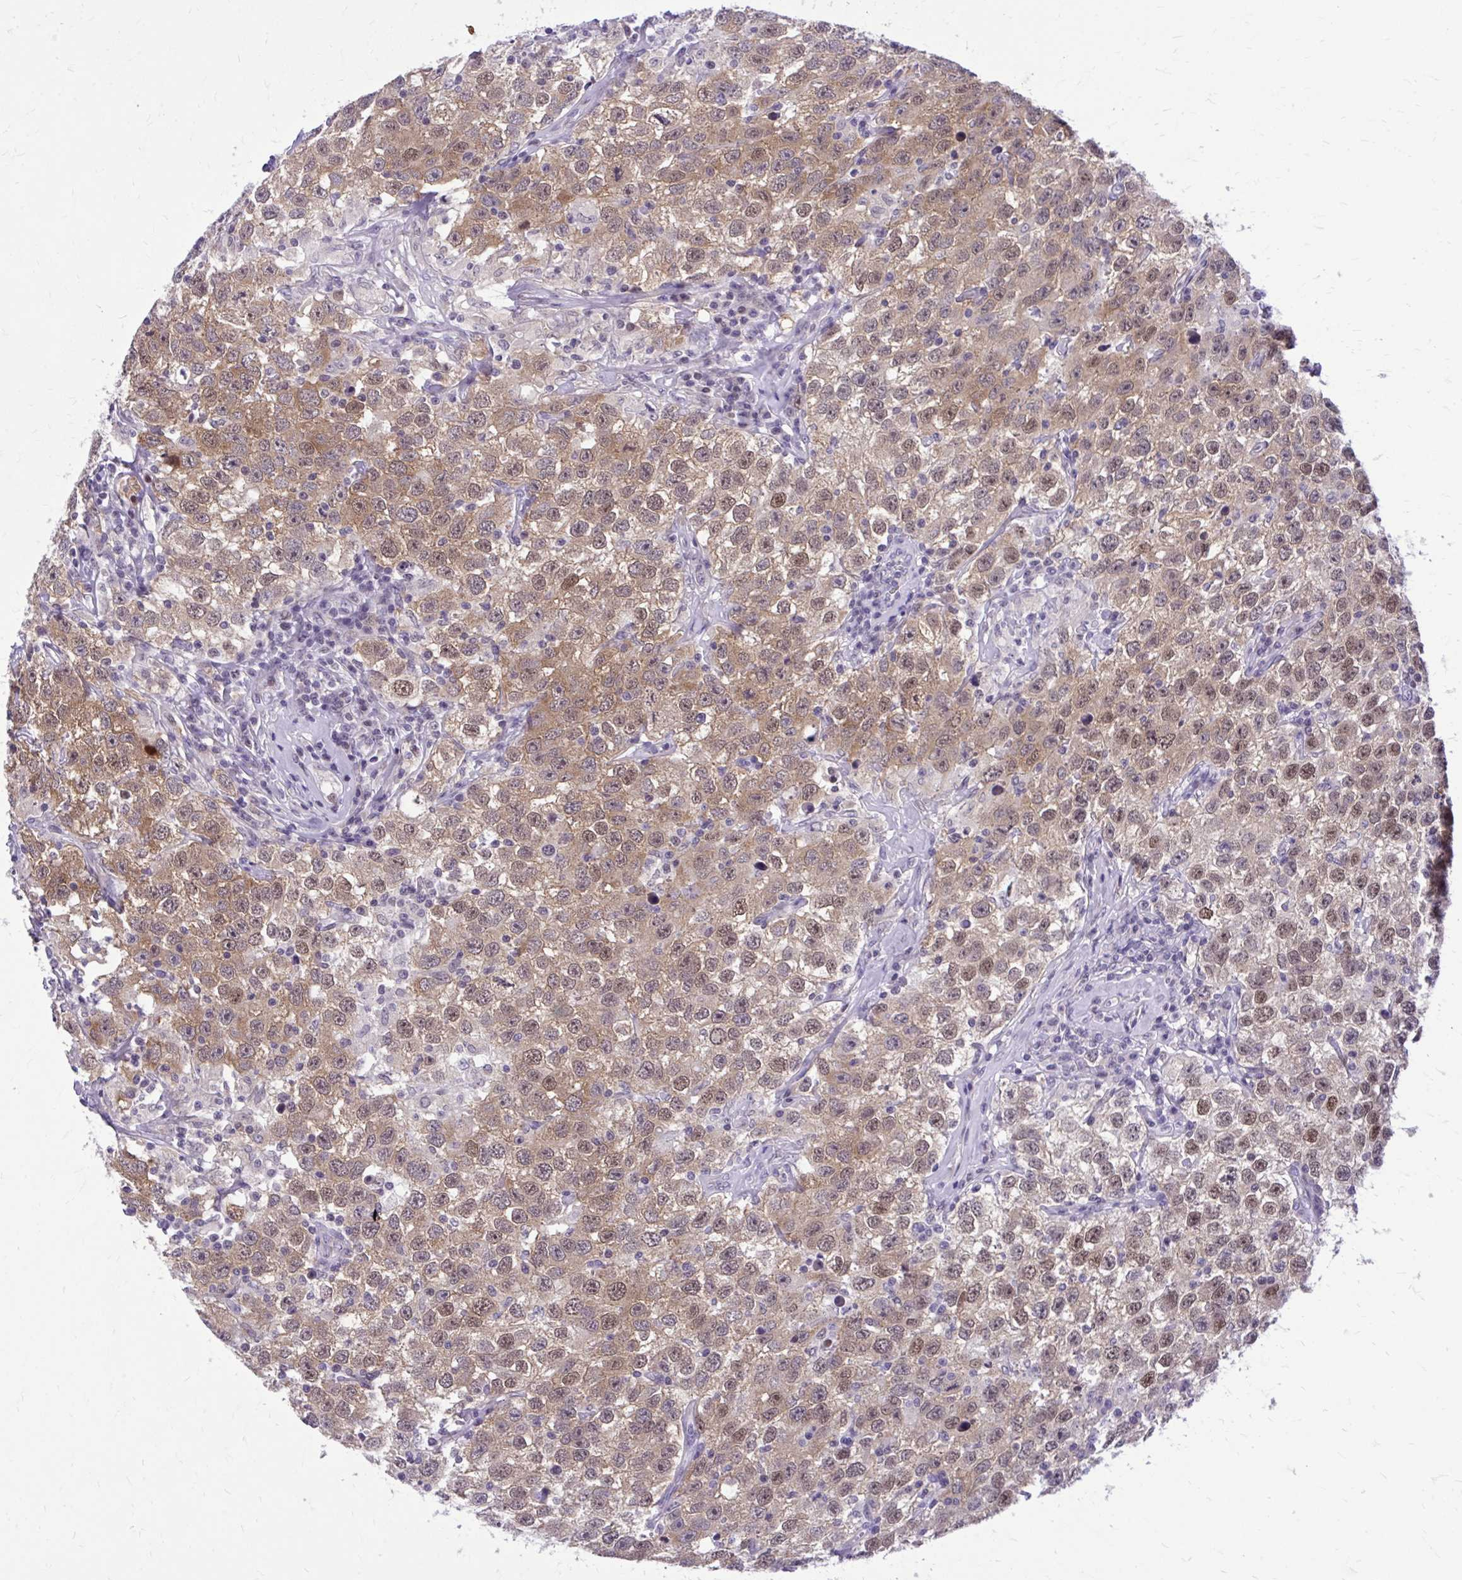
{"staining": {"intensity": "moderate", "quantity": ">75%", "location": "cytoplasmic/membranous,nuclear"}, "tissue": "testis cancer", "cell_type": "Tumor cells", "image_type": "cancer", "snomed": [{"axis": "morphology", "description": "Seminoma, NOS"}, {"axis": "topography", "description": "Testis"}], "caption": "DAB immunohistochemical staining of human testis seminoma exhibits moderate cytoplasmic/membranous and nuclear protein positivity in about >75% of tumor cells. The staining is performed using DAB (3,3'-diaminobenzidine) brown chromogen to label protein expression. The nuclei are counter-stained blue using hematoxylin.", "gene": "ZBTB25", "patient": {"sex": "male", "age": 41}}